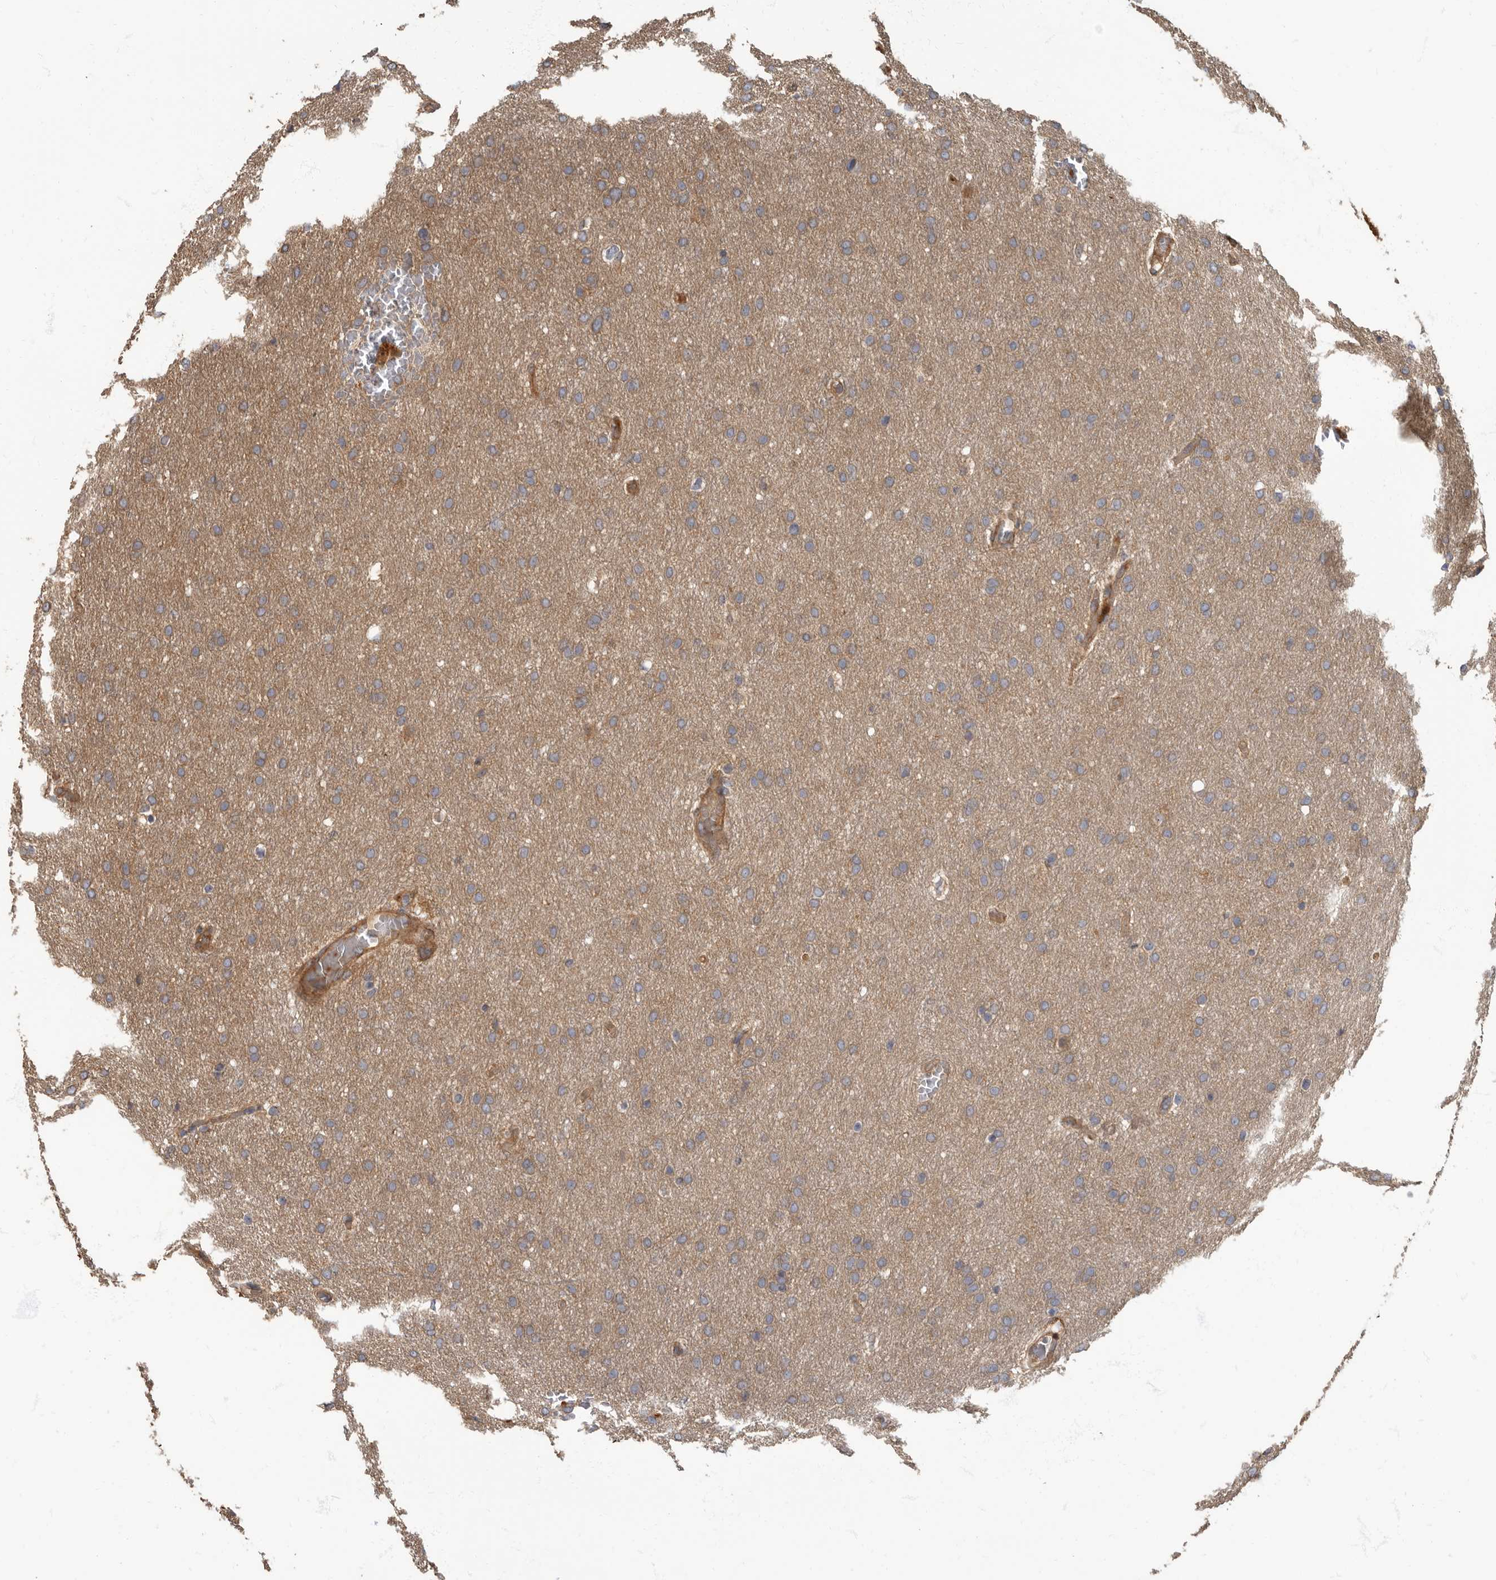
{"staining": {"intensity": "weak", "quantity": ">75%", "location": "cytoplasmic/membranous"}, "tissue": "glioma", "cell_type": "Tumor cells", "image_type": "cancer", "snomed": [{"axis": "morphology", "description": "Glioma, malignant, Low grade"}, {"axis": "topography", "description": "Brain"}], "caption": "Protein analysis of malignant glioma (low-grade) tissue demonstrates weak cytoplasmic/membranous staining in about >75% of tumor cells.", "gene": "DAAM1", "patient": {"sex": "female", "age": 37}}